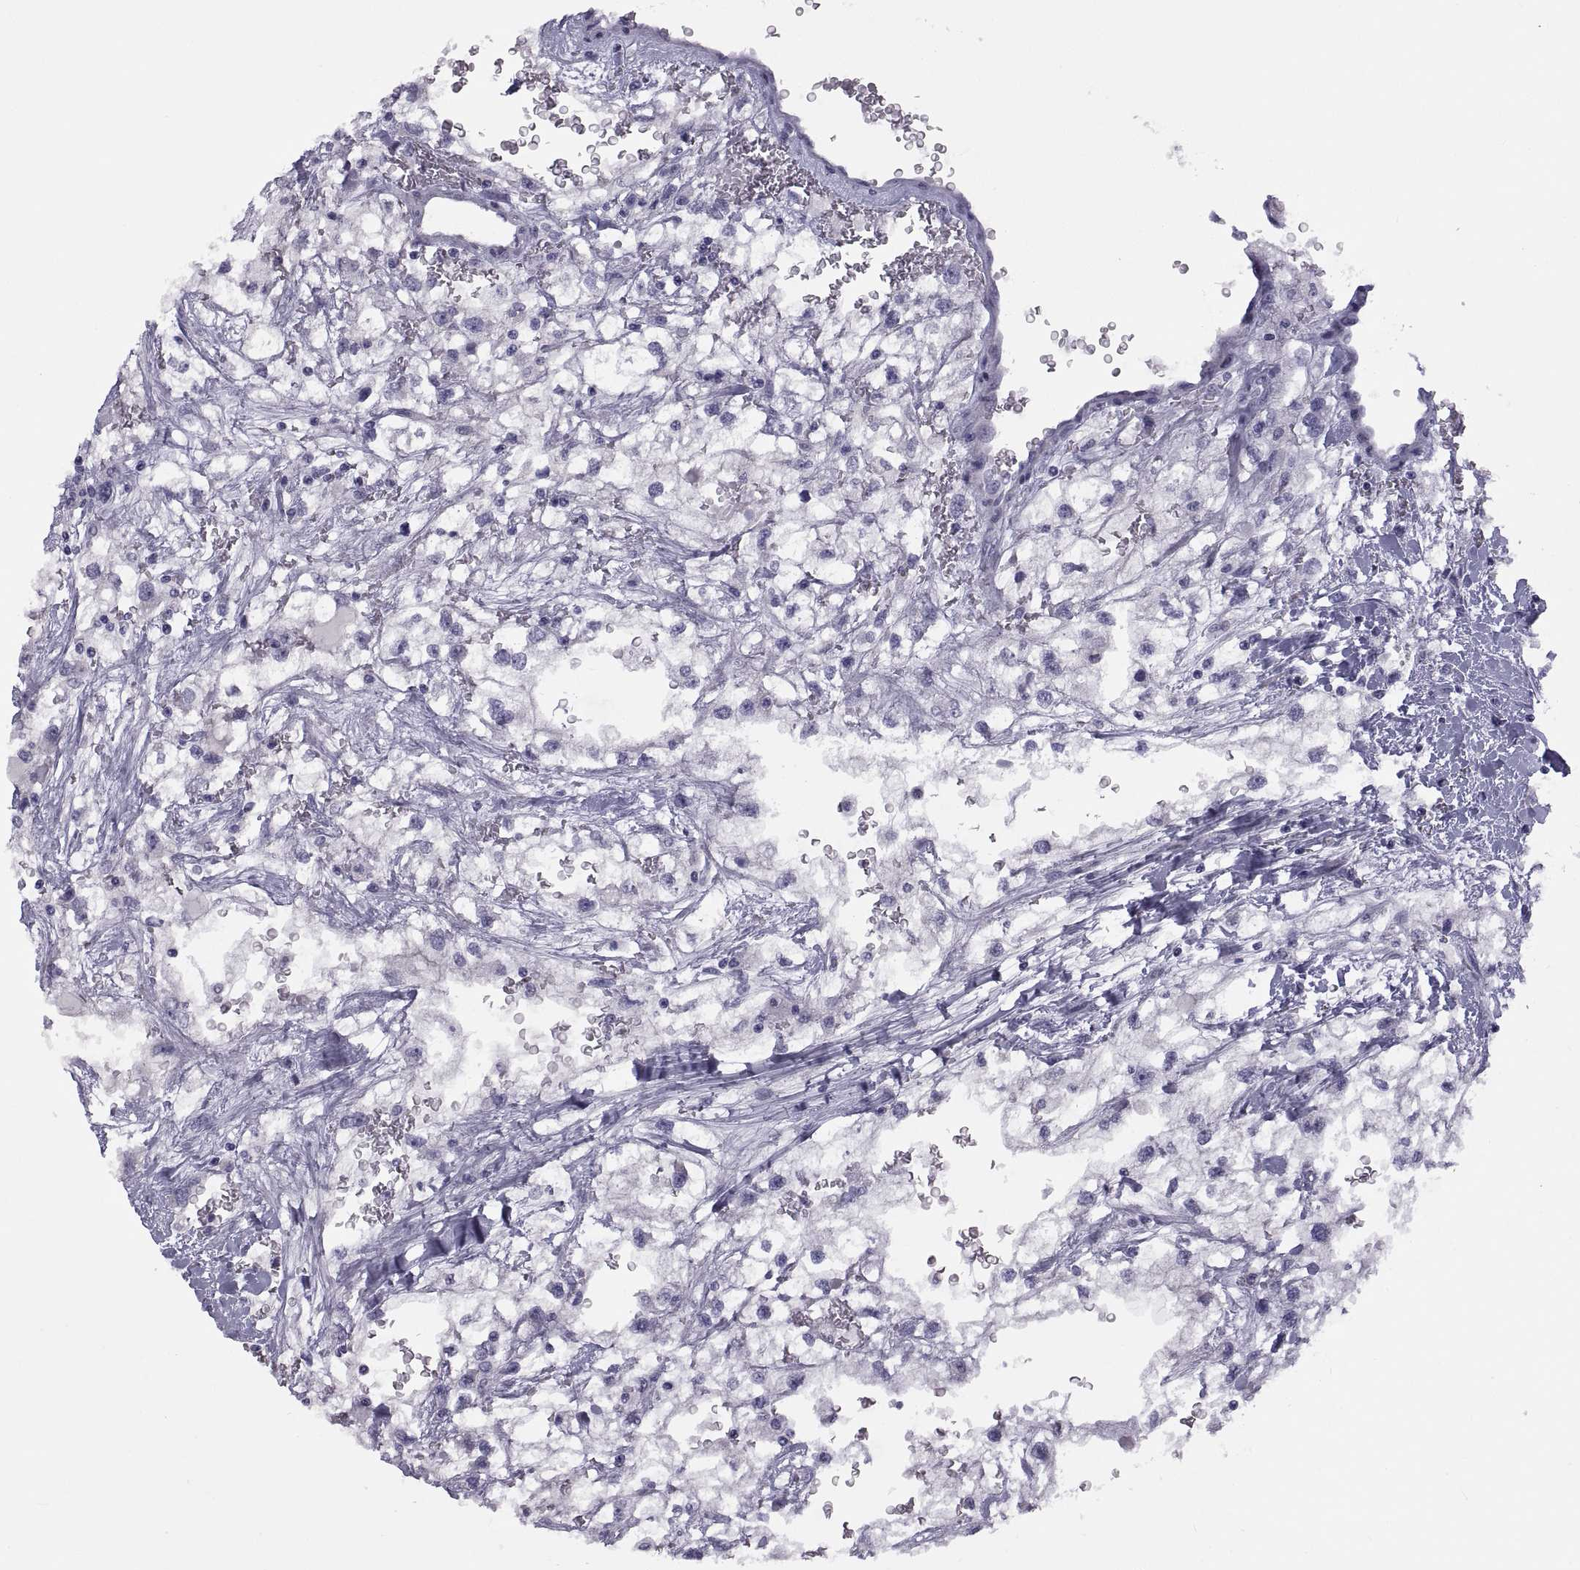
{"staining": {"intensity": "negative", "quantity": "none", "location": "none"}, "tissue": "renal cancer", "cell_type": "Tumor cells", "image_type": "cancer", "snomed": [{"axis": "morphology", "description": "Adenocarcinoma, NOS"}, {"axis": "topography", "description": "Kidney"}], "caption": "Immunohistochemistry photomicrograph of human renal cancer (adenocarcinoma) stained for a protein (brown), which demonstrates no staining in tumor cells. (DAB IHC with hematoxylin counter stain).", "gene": "TMEM158", "patient": {"sex": "male", "age": 59}}